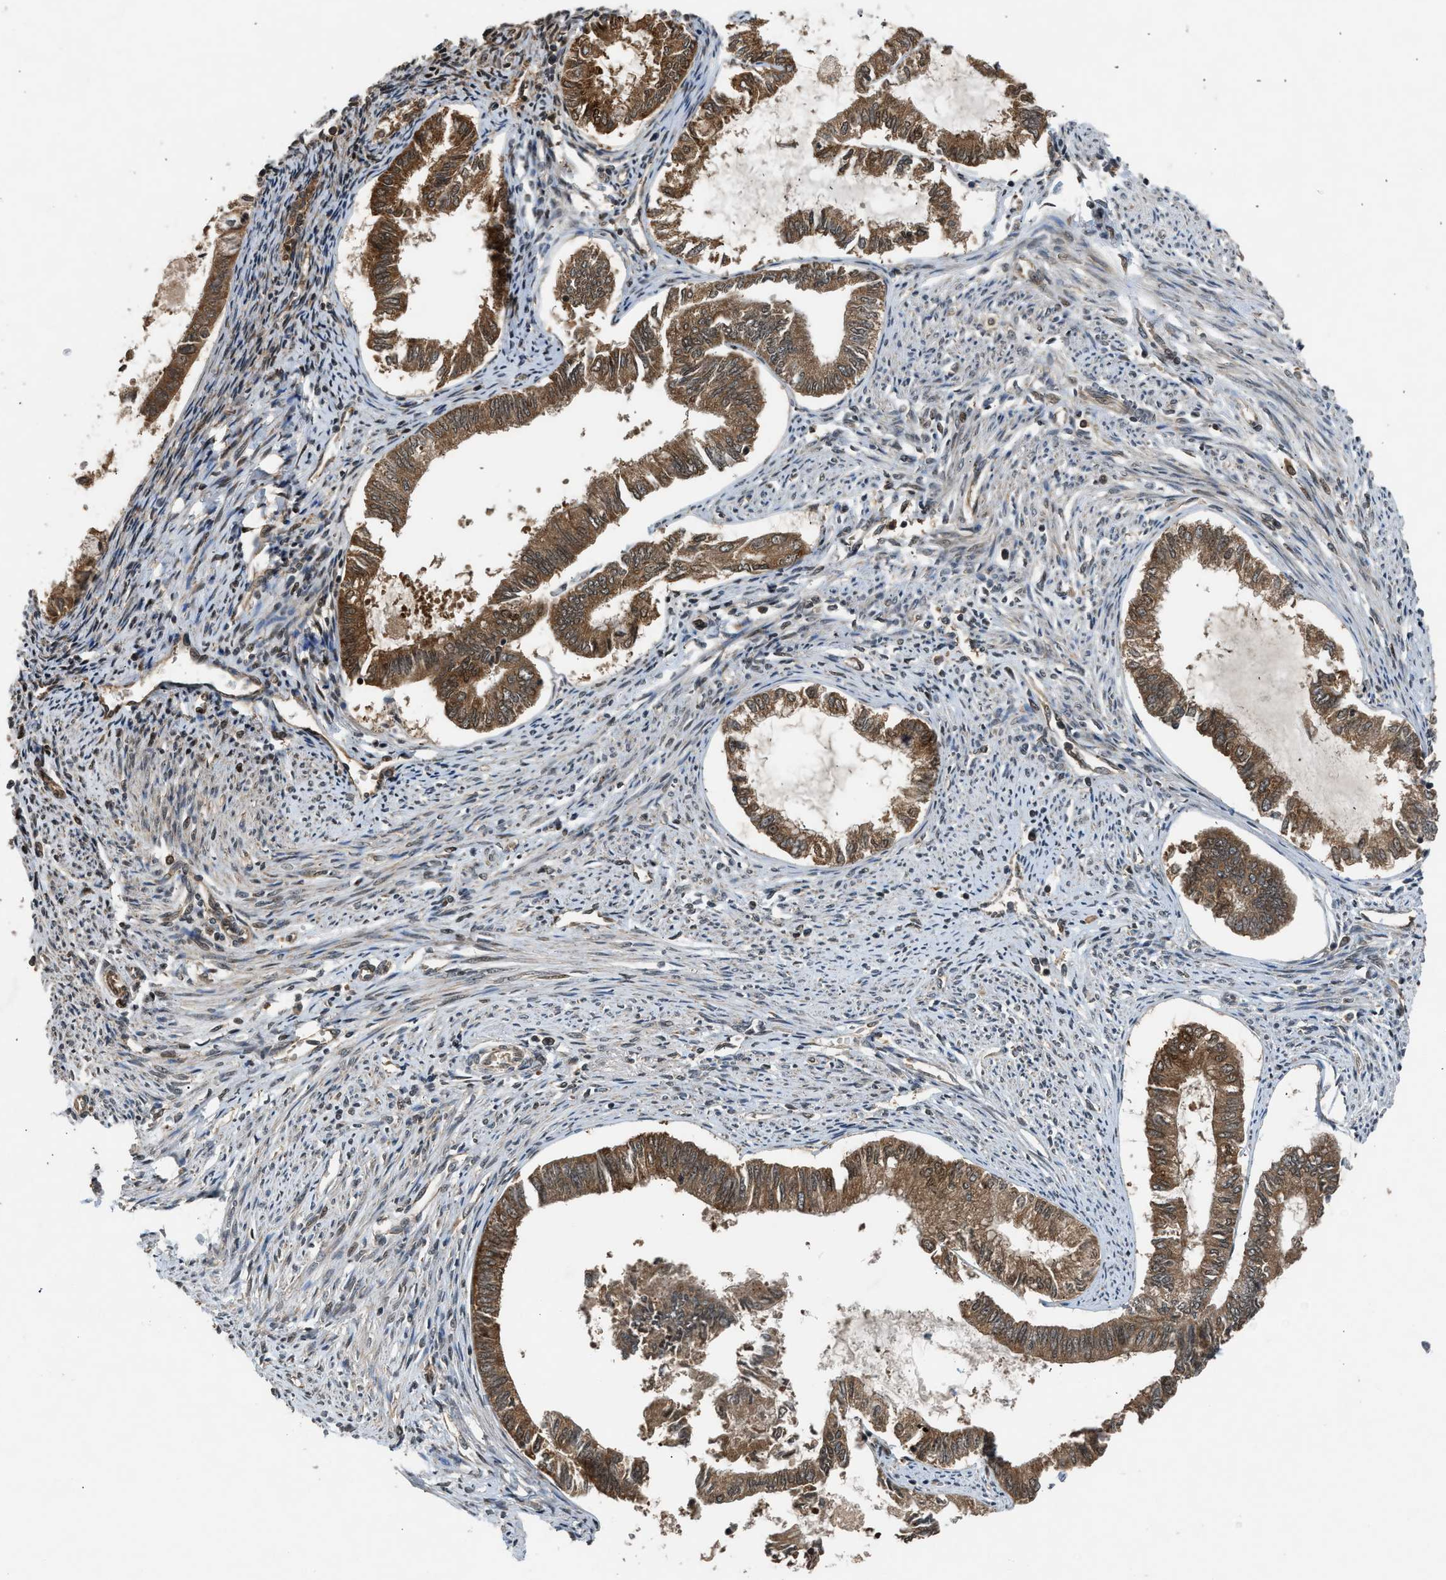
{"staining": {"intensity": "moderate", "quantity": ">75%", "location": "cytoplasmic/membranous"}, "tissue": "endometrial cancer", "cell_type": "Tumor cells", "image_type": "cancer", "snomed": [{"axis": "morphology", "description": "Adenocarcinoma, NOS"}, {"axis": "topography", "description": "Endometrium"}], "caption": "Human endometrial adenocarcinoma stained with a protein marker exhibits moderate staining in tumor cells.", "gene": "TXNL1", "patient": {"sex": "female", "age": 86}}